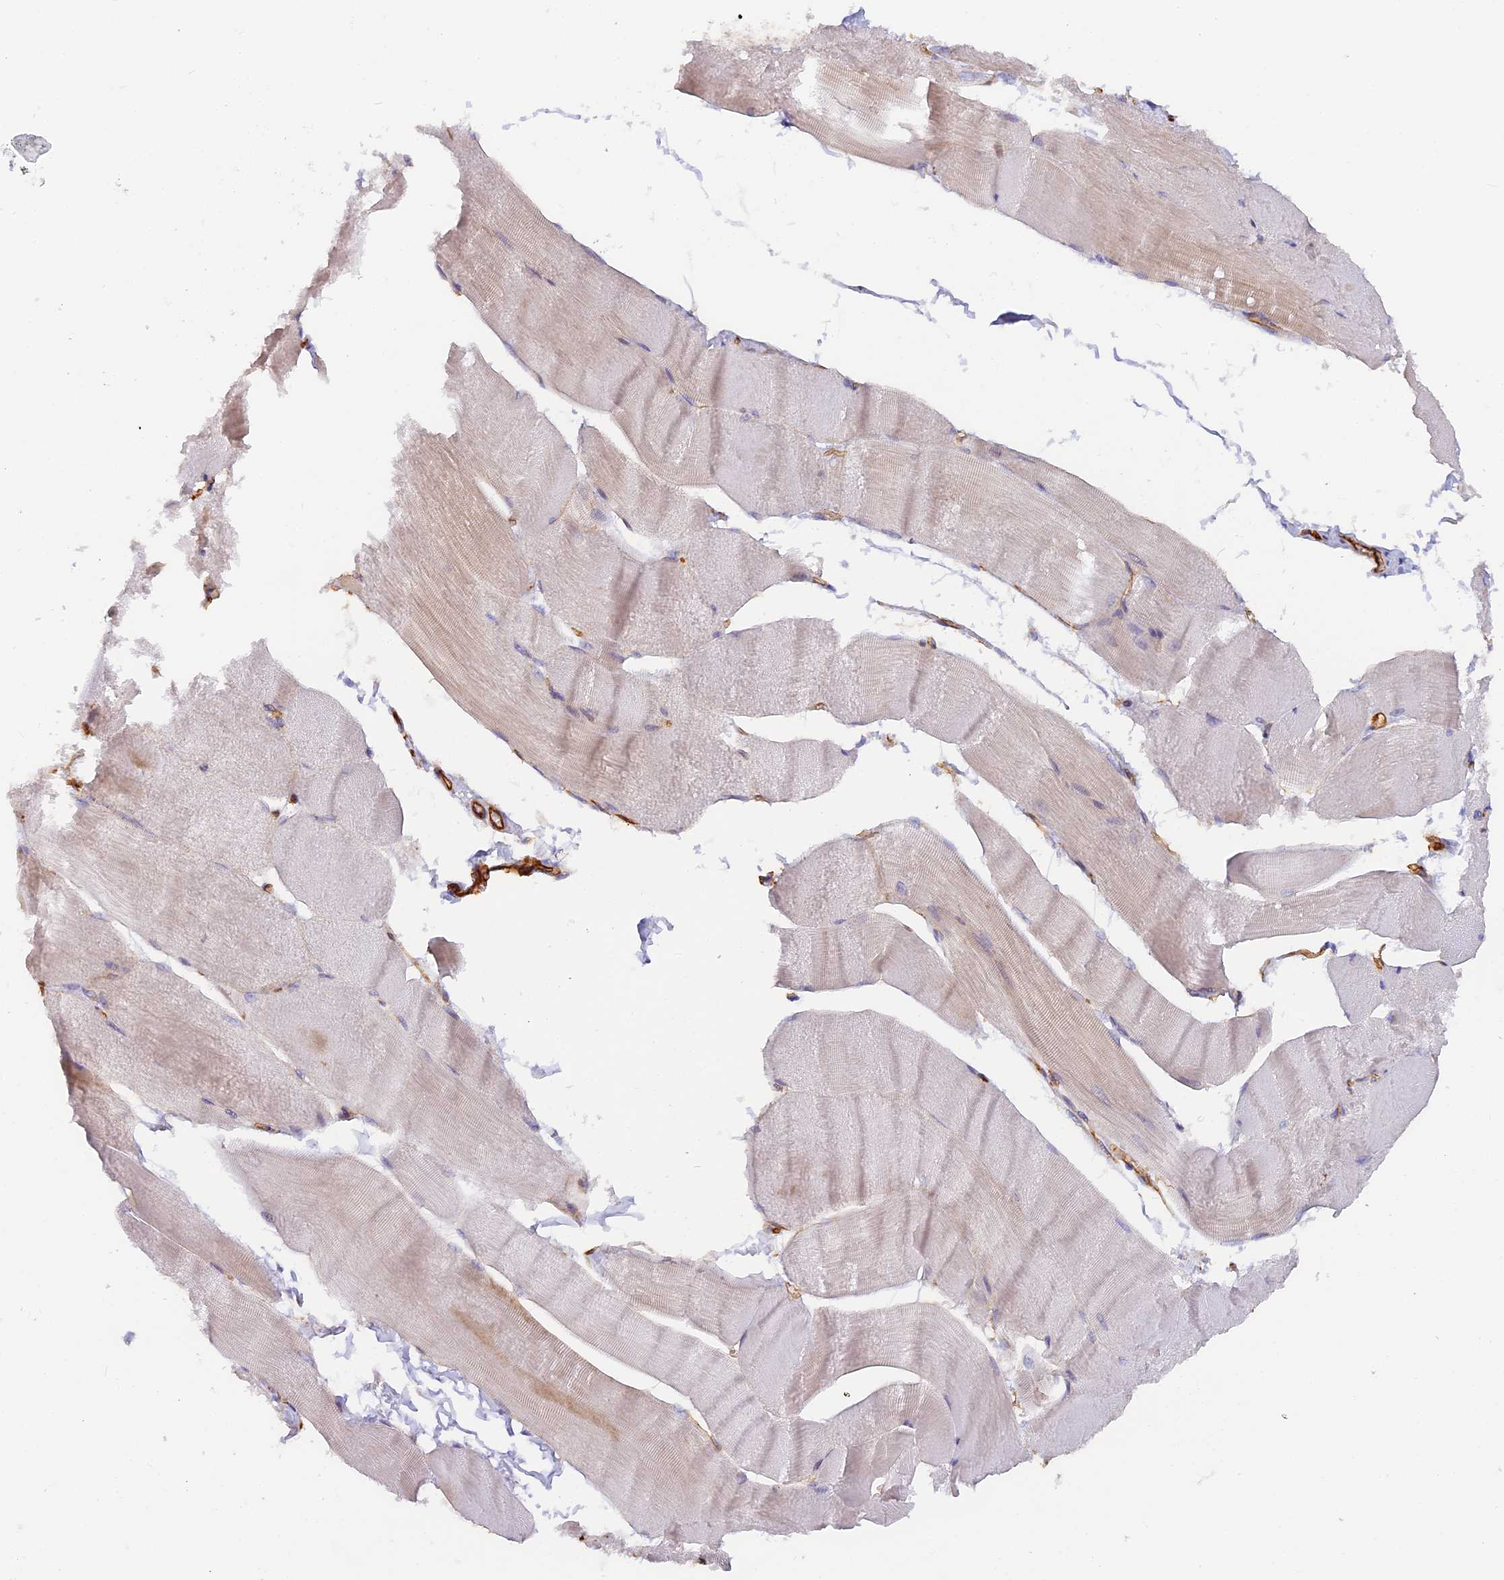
{"staining": {"intensity": "weak", "quantity": "<25%", "location": "cytoplasmic/membranous"}, "tissue": "skeletal muscle", "cell_type": "Myocytes", "image_type": "normal", "snomed": [{"axis": "morphology", "description": "Normal tissue, NOS"}, {"axis": "morphology", "description": "Basal cell carcinoma"}, {"axis": "topography", "description": "Skeletal muscle"}], "caption": "A high-resolution micrograph shows IHC staining of unremarkable skeletal muscle, which reveals no significant staining in myocytes. (DAB (3,3'-diaminobenzidine) immunohistochemistry (IHC) visualized using brightfield microscopy, high magnification).", "gene": "VPS18", "patient": {"sex": "female", "age": 64}}